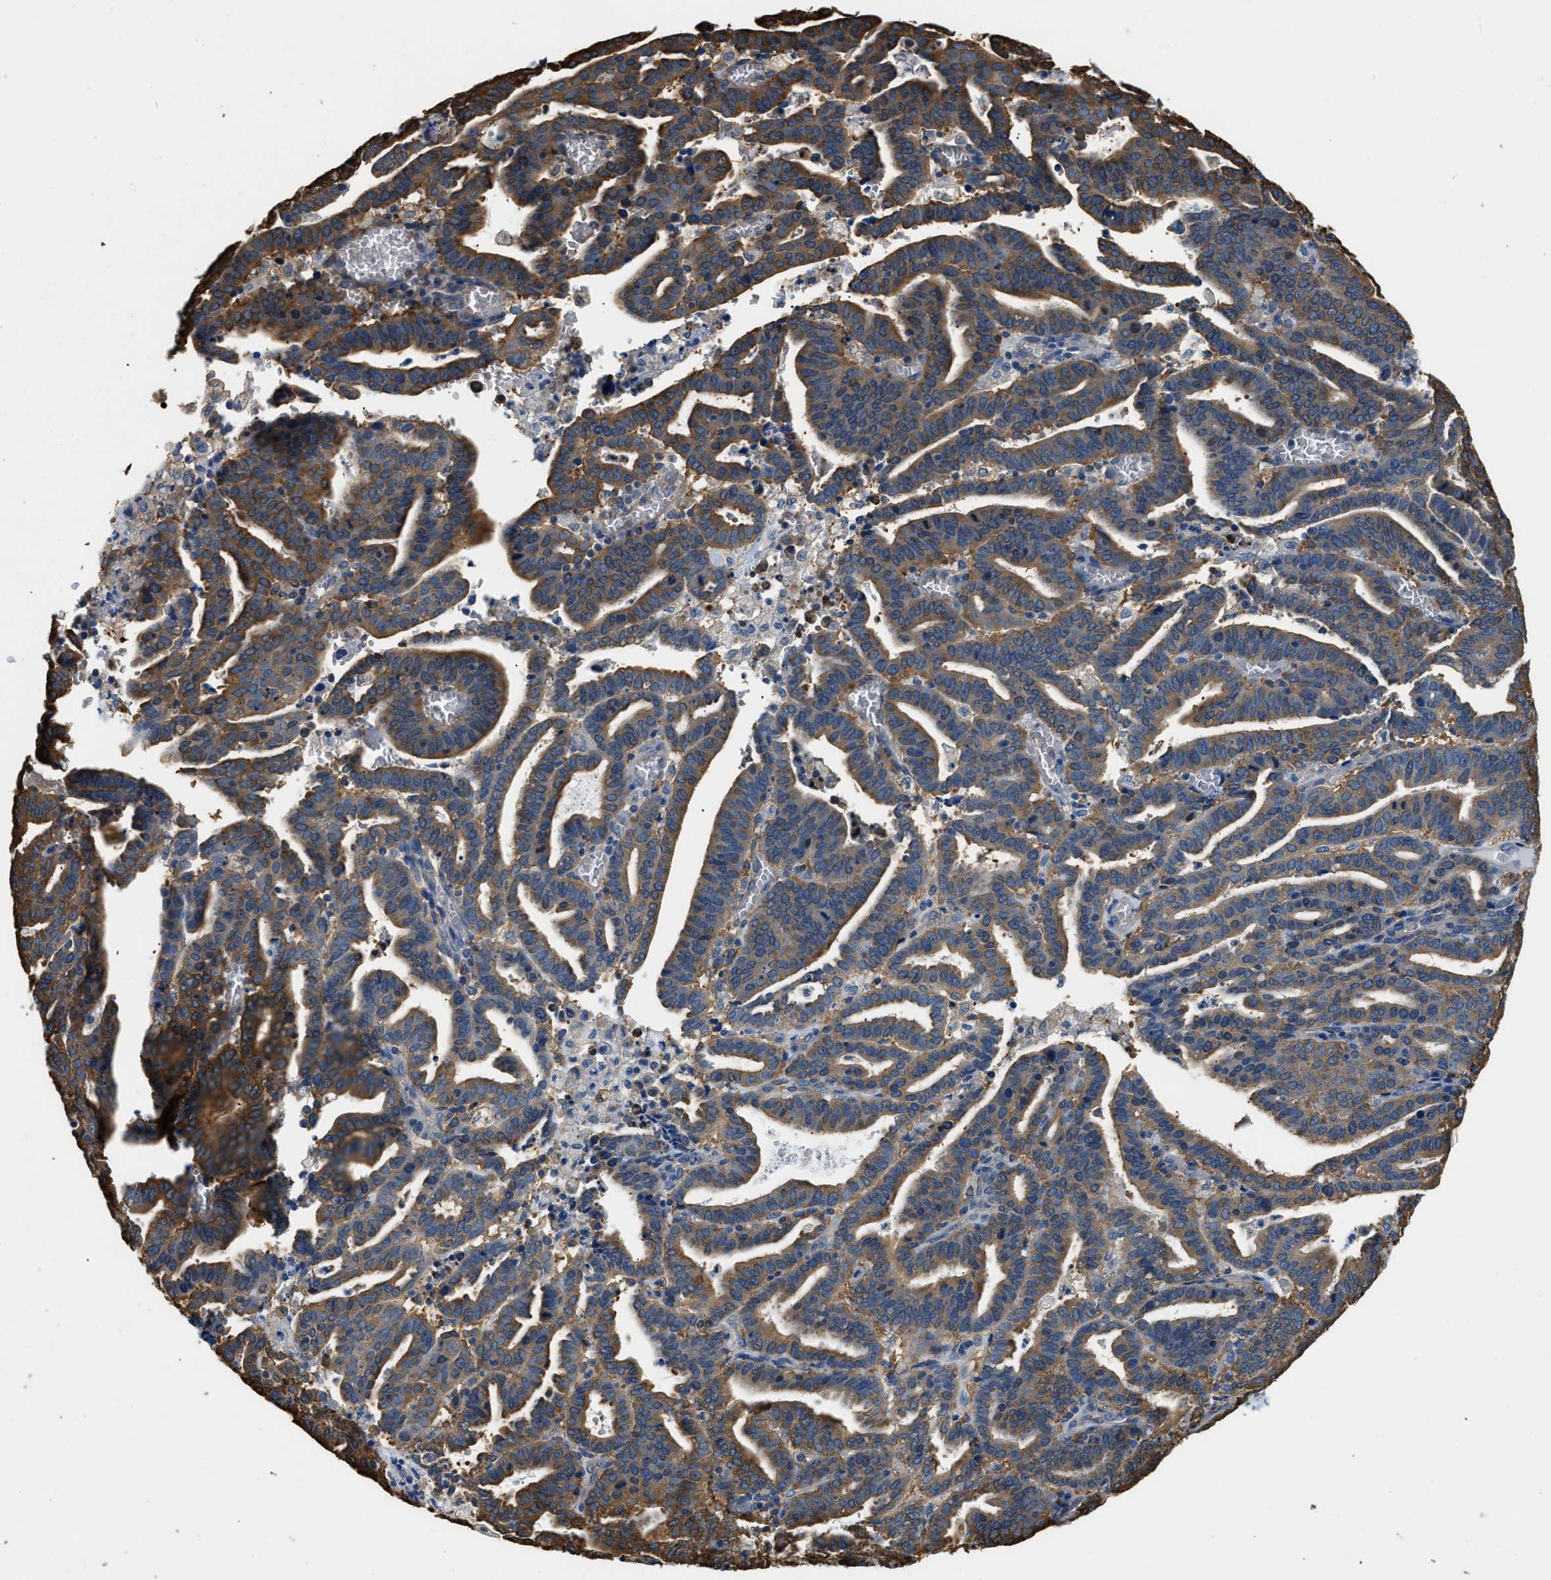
{"staining": {"intensity": "moderate", "quantity": ">75%", "location": "cytoplasmic/membranous"}, "tissue": "endometrial cancer", "cell_type": "Tumor cells", "image_type": "cancer", "snomed": [{"axis": "morphology", "description": "Adenocarcinoma, NOS"}, {"axis": "topography", "description": "Uterus"}], "caption": "Immunohistochemistry (DAB (3,3'-diaminobenzidine)) staining of human endometrial cancer demonstrates moderate cytoplasmic/membranous protein positivity in about >75% of tumor cells.", "gene": "PPP2R1B", "patient": {"sex": "female", "age": 83}}